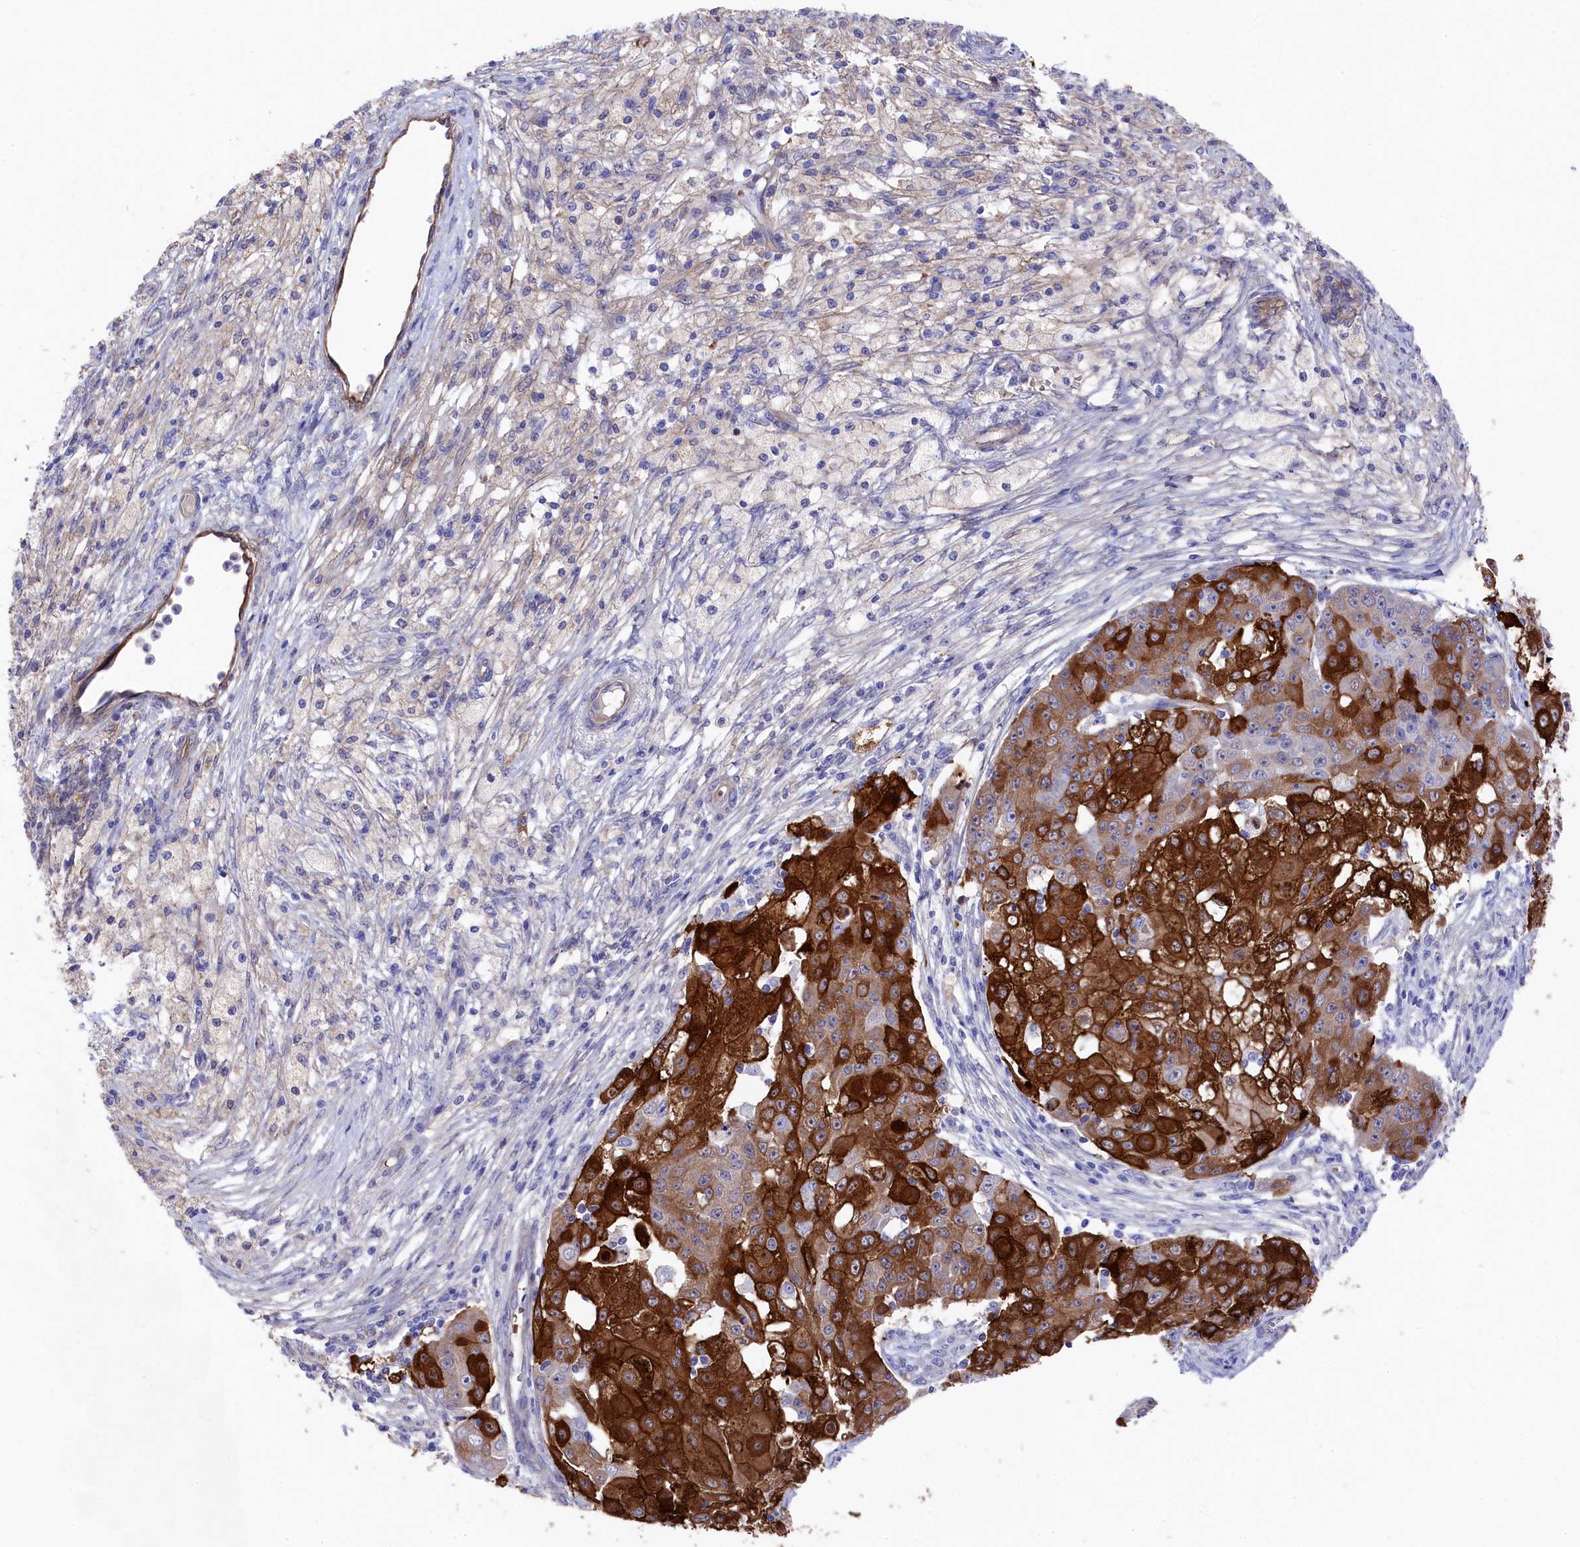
{"staining": {"intensity": "strong", "quantity": "25%-75%", "location": "cytoplasmic/membranous,nuclear"}, "tissue": "ovarian cancer", "cell_type": "Tumor cells", "image_type": "cancer", "snomed": [{"axis": "morphology", "description": "Carcinoma, endometroid"}, {"axis": "topography", "description": "Ovary"}], "caption": "Immunohistochemical staining of human ovarian cancer demonstrates strong cytoplasmic/membranous and nuclear protein expression in approximately 25%-75% of tumor cells.", "gene": "LHFPL4", "patient": {"sex": "female", "age": 42}}